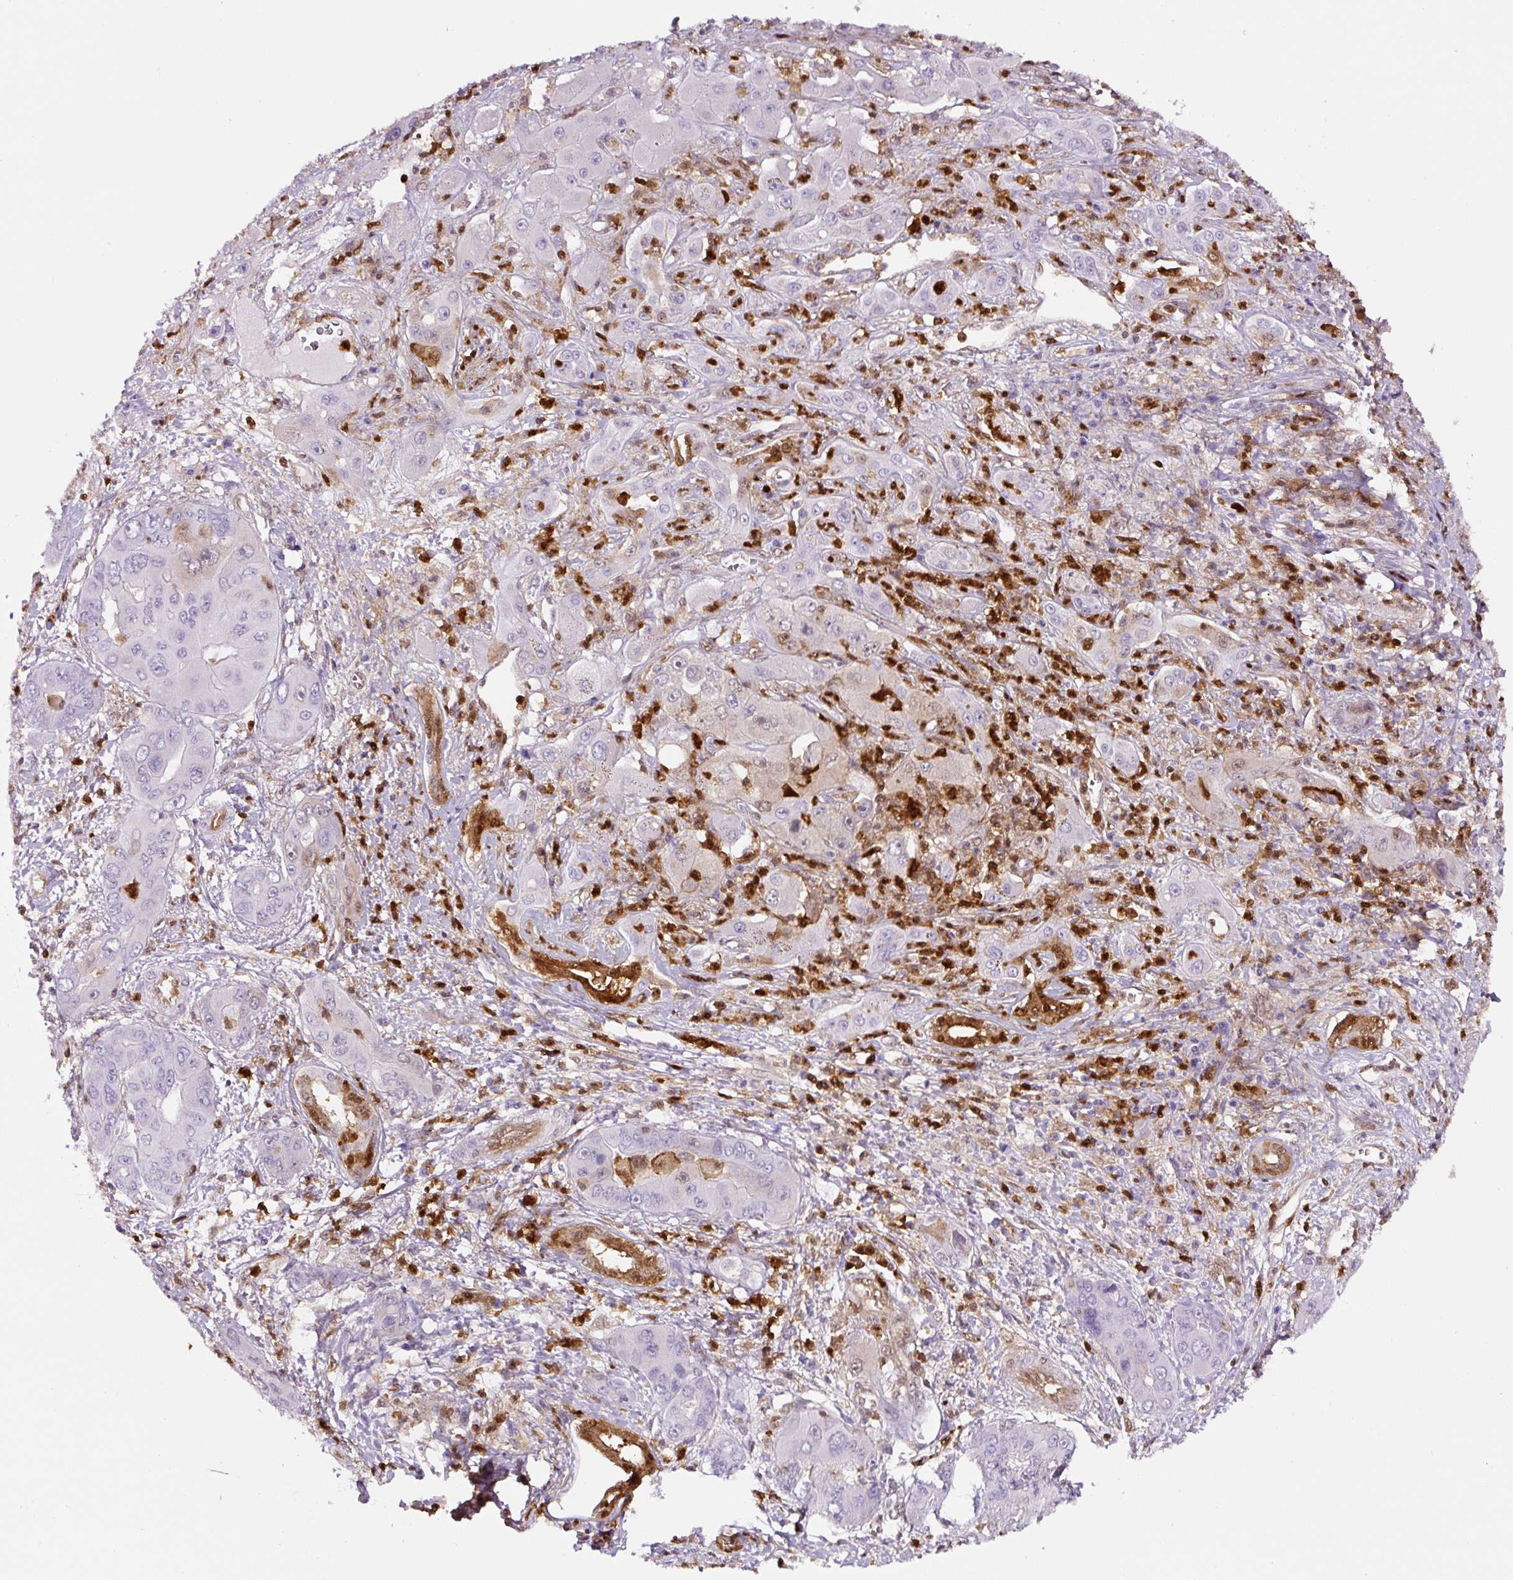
{"staining": {"intensity": "negative", "quantity": "none", "location": "none"}, "tissue": "liver cancer", "cell_type": "Tumor cells", "image_type": "cancer", "snomed": [{"axis": "morphology", "description": "Cholangiocarcinoma"}, {"axis": "topography", "description": "Liver"}], "caption": "Immunohistochemistry (IHC) of liver cholangiocarcinoma reveals no staining in tumor cells.", "gene": "ANXA1", "patient": {"sex": "male", "age": 67}}